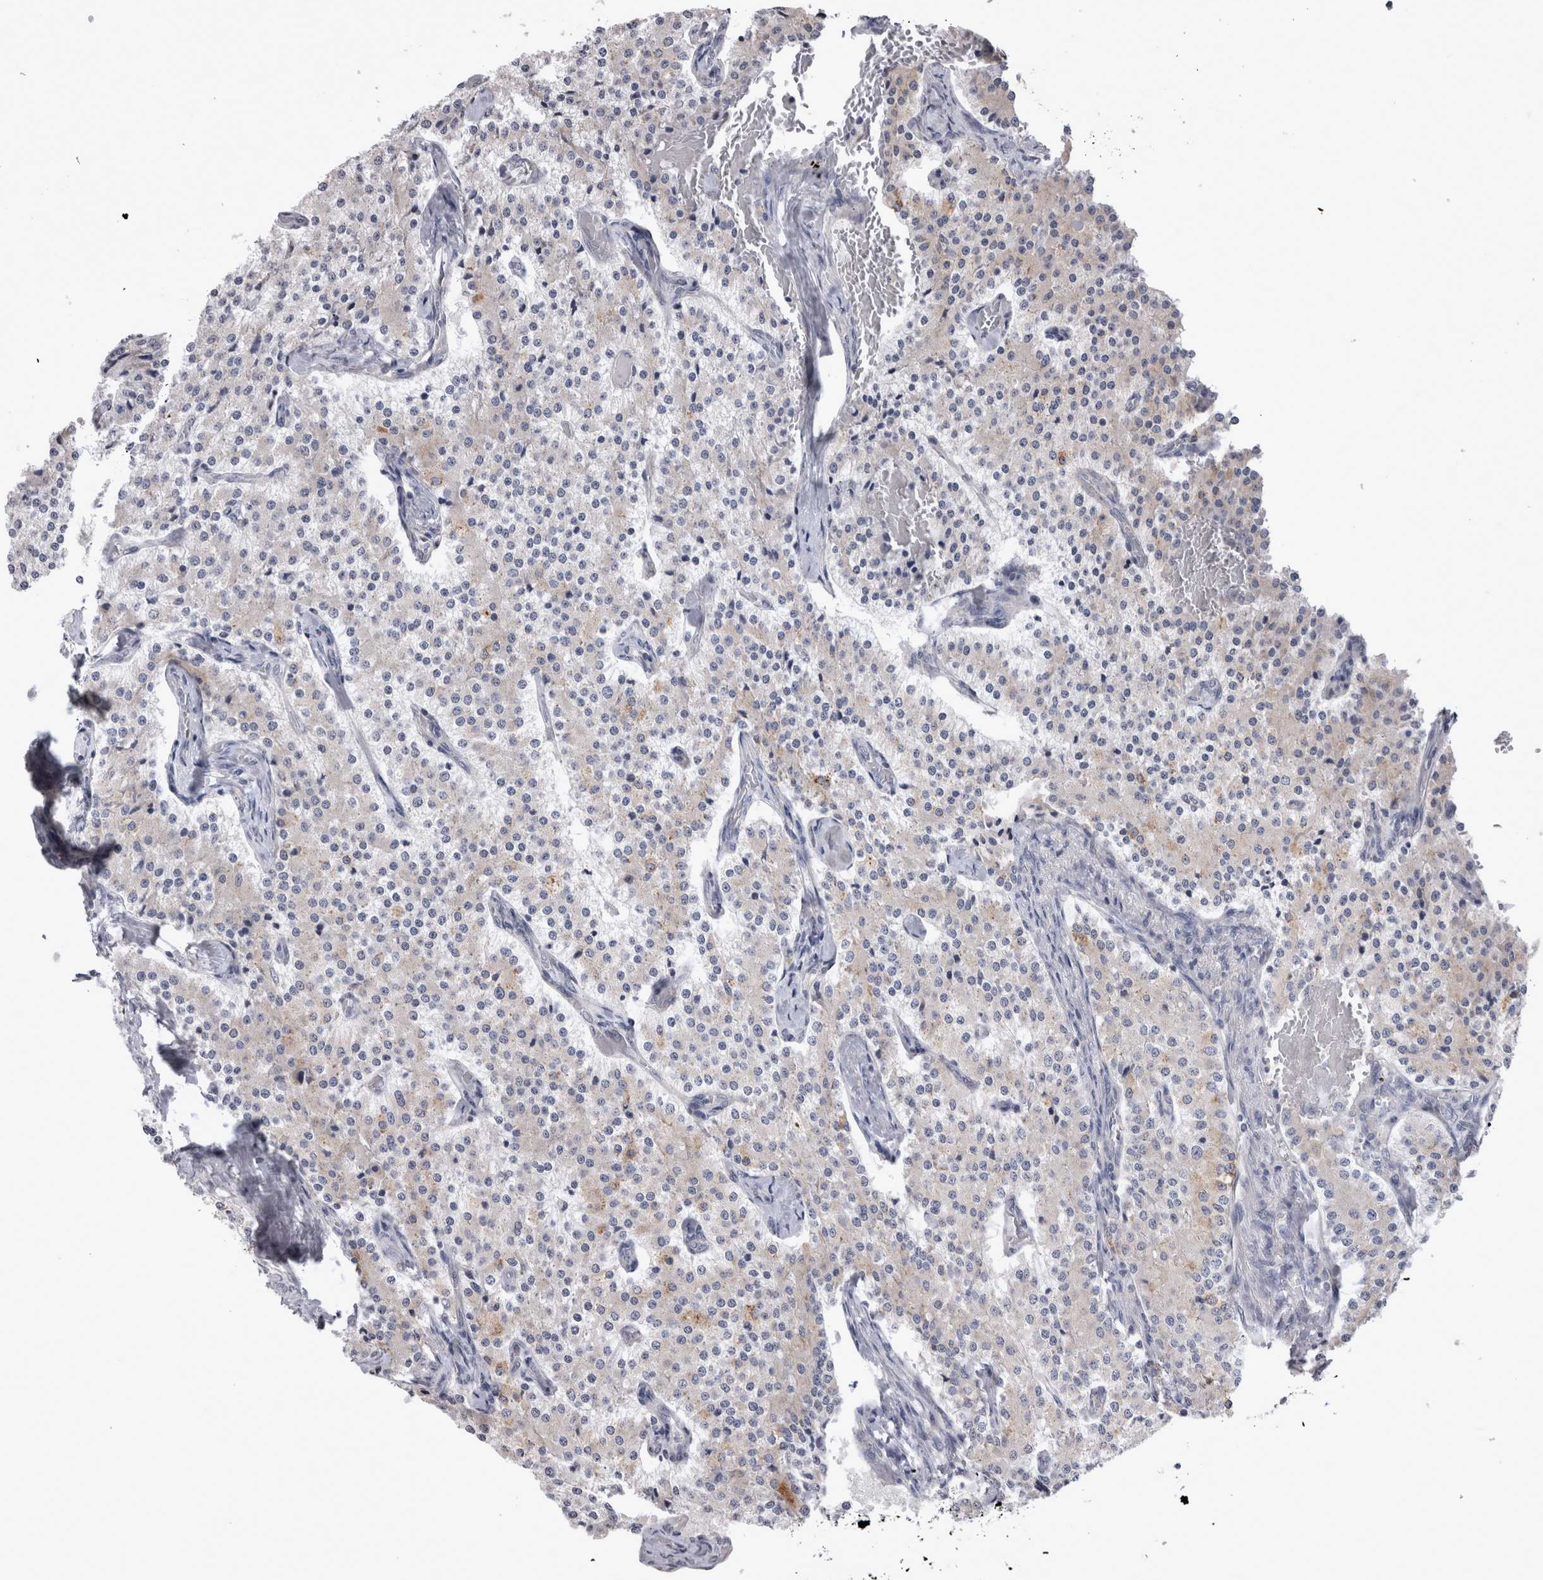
{"staining": {"intensity": "weak", "quantity": "<25%", "location": "cytoplasmic/membranous"}, "tissue": "carcinoid", "cell_type": "Tumor cells", "image_type": "cancer", "snomed": [{"axis": "morphology", "description": "Carcinoid, malignant, NOS"}, {"axis": "topography", "description": "Colon"}], "caption": "A histopathology image of malignant carcinoid stained for a protein displays no brown staining in tumor cells.", "gene": "LRRC40", "patient": {"sex": "female", "age": 52}}